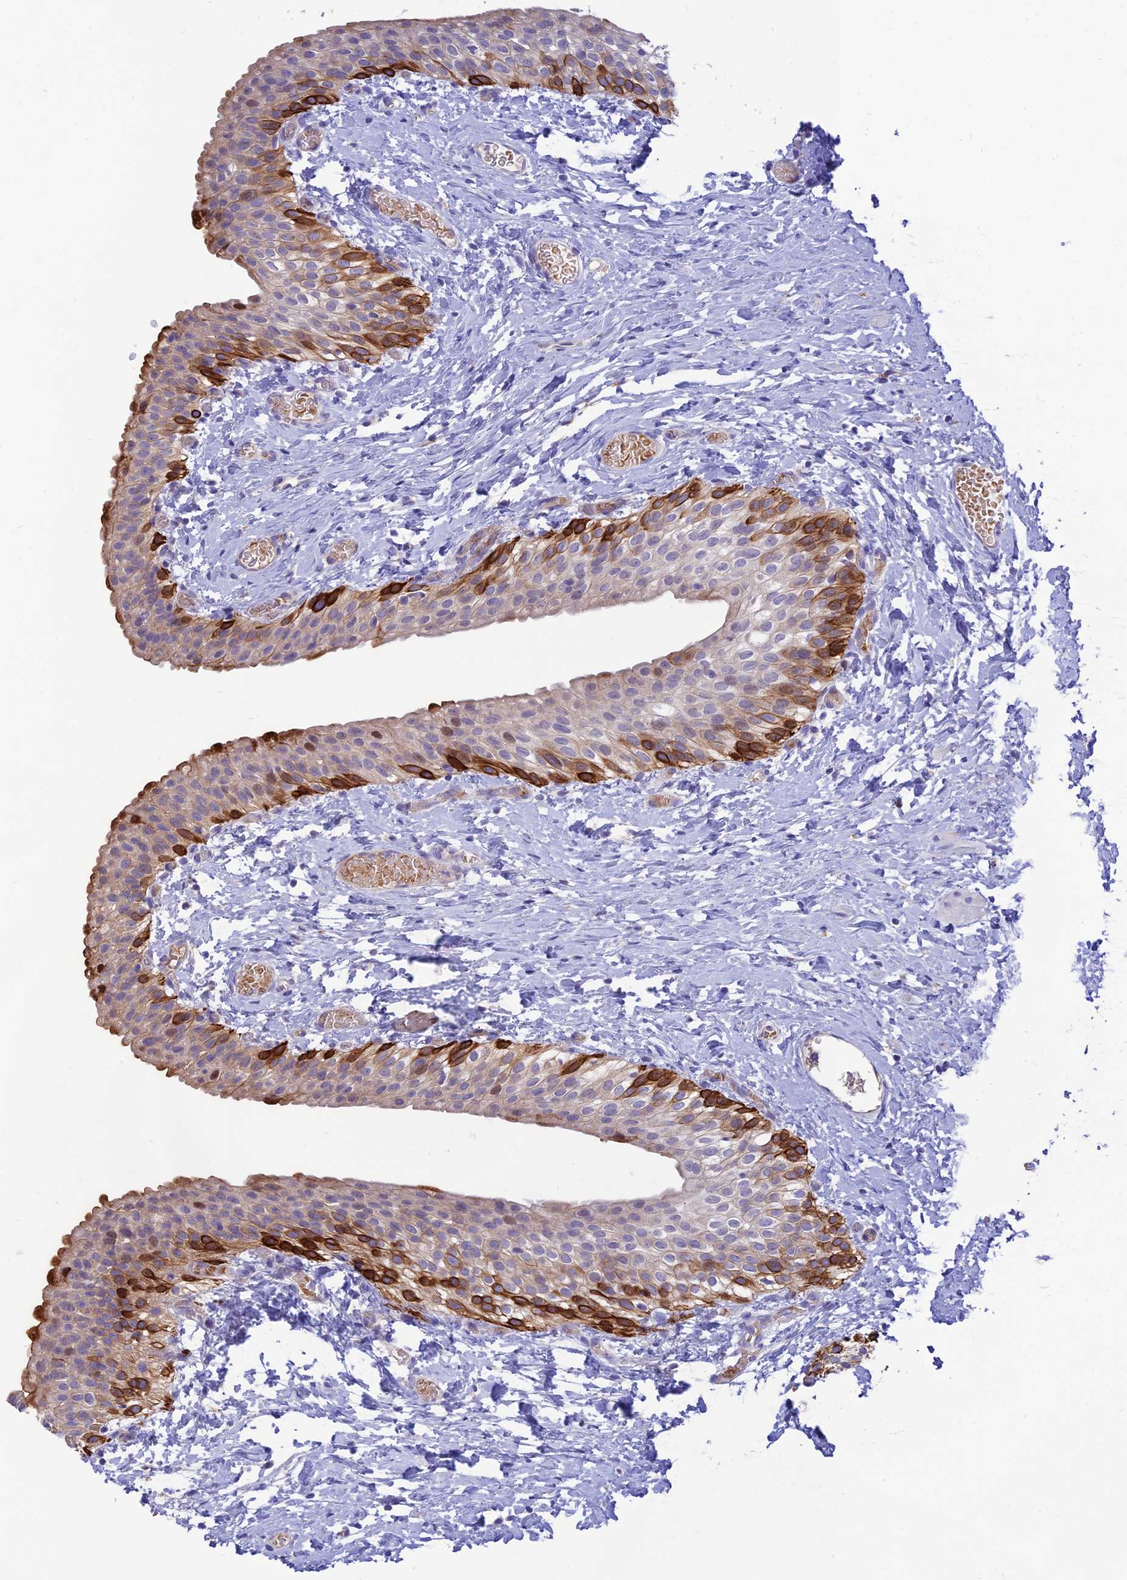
{"staining": {"intensity": "strong", "quantity": "<25%", "location": "cytoplasmic/membranous"}, "tissue": "urinary bladder", "cell_type": "Urothelial cells", "image_type": "normal", "snomed": [{"axis": "morphology", "description": "Normal tissue, NOS"}, {"axis": "topography", "description": "Urinary bladder"}], "caption": "Immunohistochemical staining of benign human urinary bladder displays medium levels of strong cytoplasmic/membranous staining in approximately <25% of urothelial cells.", "gene": "CCDC157", "patient": {"sex": "male", "age": 1}}